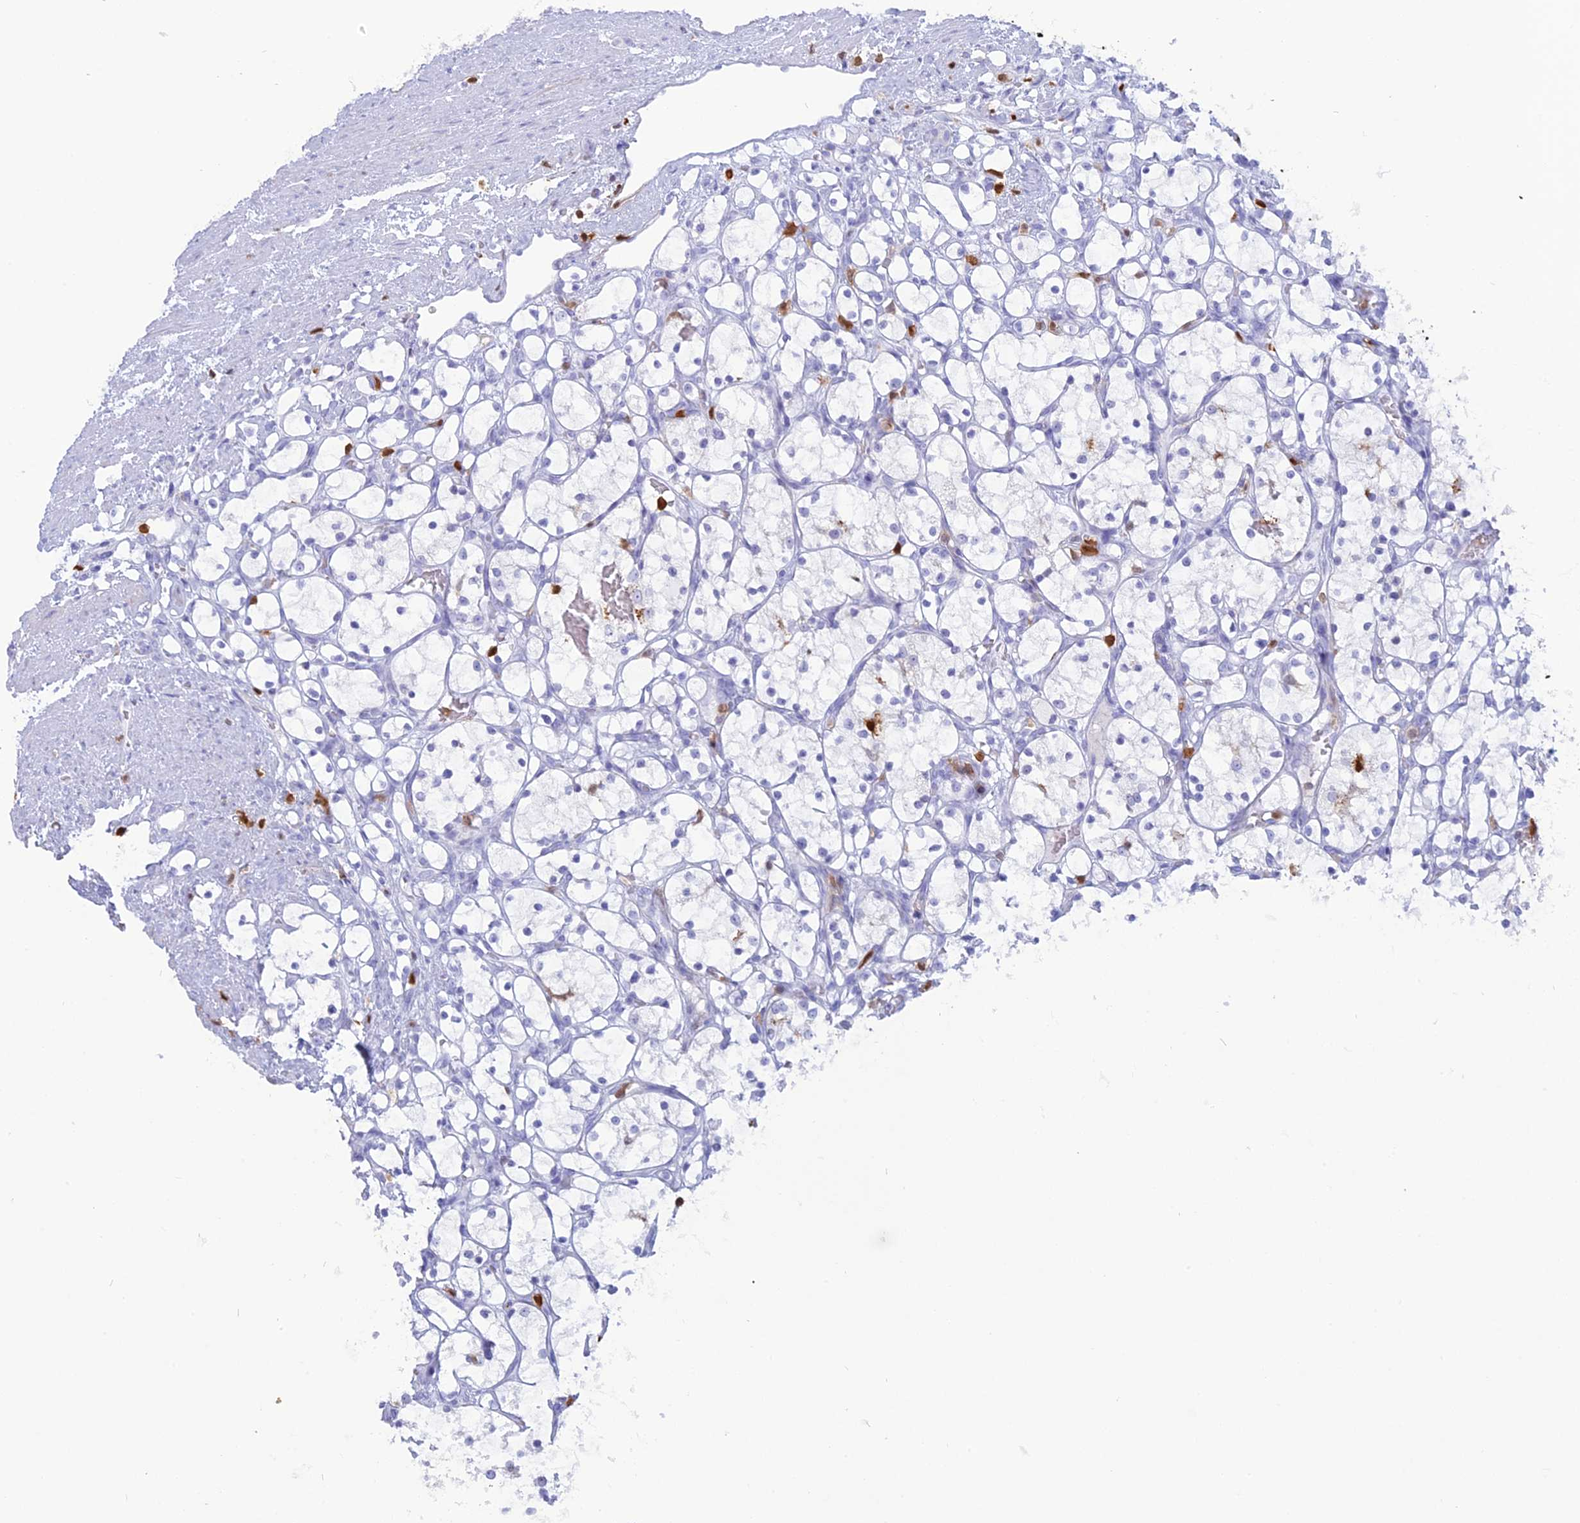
{"staining": {"intensity": "negative", "quantity": "none", "location": "none"}, "tissue": "renal cancer", "cell_type": "Tumor cells", "image_type": "cancer", "snomed": [{"axis": "morphology", "description": "Adenocarcinoma, NOS"}, {"axis": "topography", "description": "Kidney"}], "caption": "An immunohistochemistry (IHC) photomicrograph of renal cancer (adenocarcinoma) is shown. There is no staining in tumor cells of renal cancer (adenocarcinoma).", "gene": "PGBD4", "patient": {"sex": "female", "age": 69}}